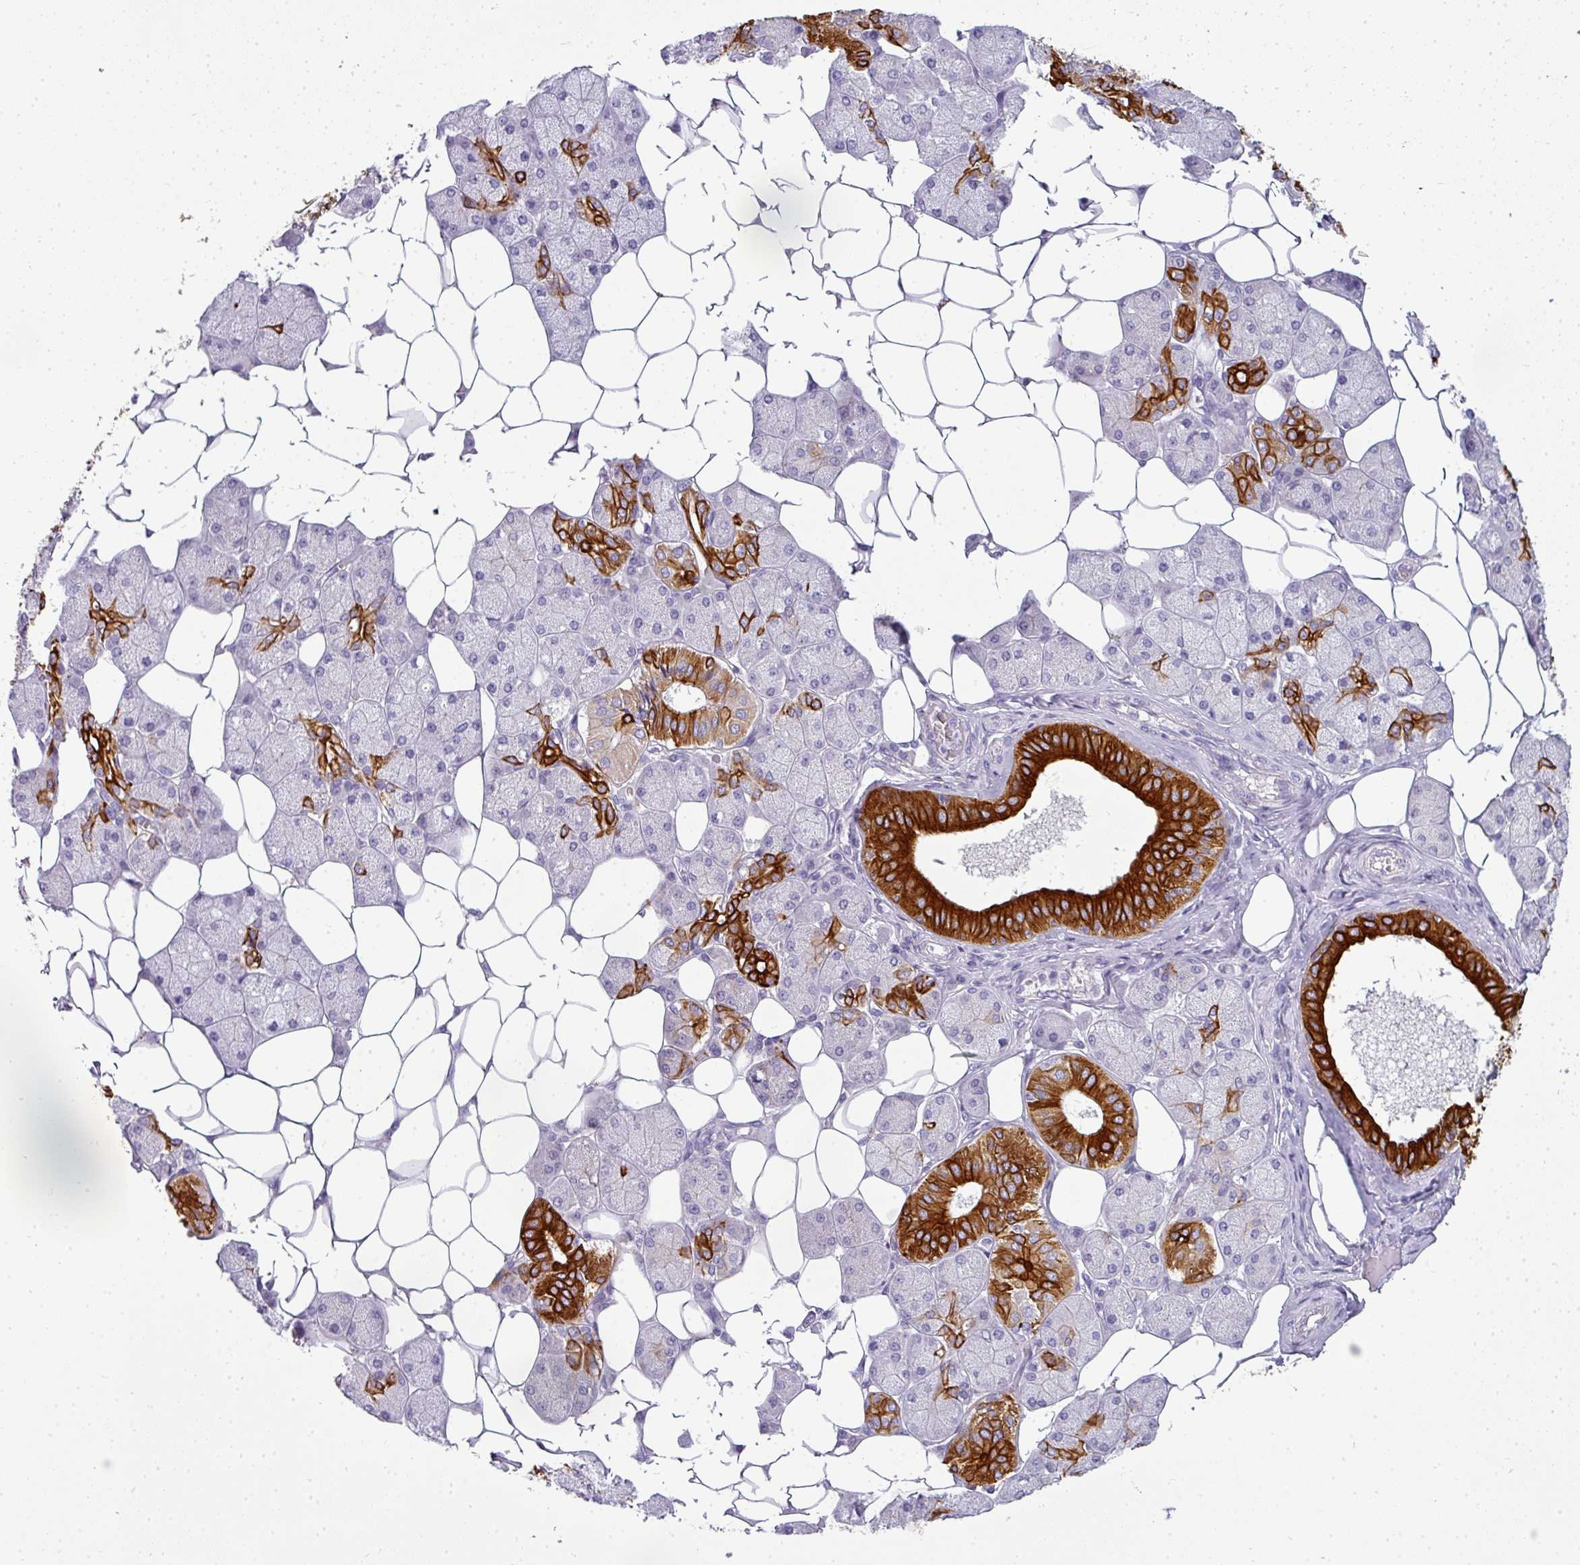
{"staining": {"intensity": "strong", "quantity": "25%-75%", "location": "cytoplasmic/membranous"}, "tissue": "salivary gland", "cell_type": "Glandular cells", "image_type": "normal", "snomed": [{"axis": "morphology", "description": "Squamous cell carcinoma, NOS"}, {"axis": "topography", "description": "Skin"}, {"axis": "topography", "description": "Head-Neck"}], "caption": "Human salivary gland stained with a brown dye shows strong cytoplasmic/membranous positive positivity in about 25%-75% of glandular cells.", "gene": "ASXL3", "patient": {"sex": "male", "age": 80}}